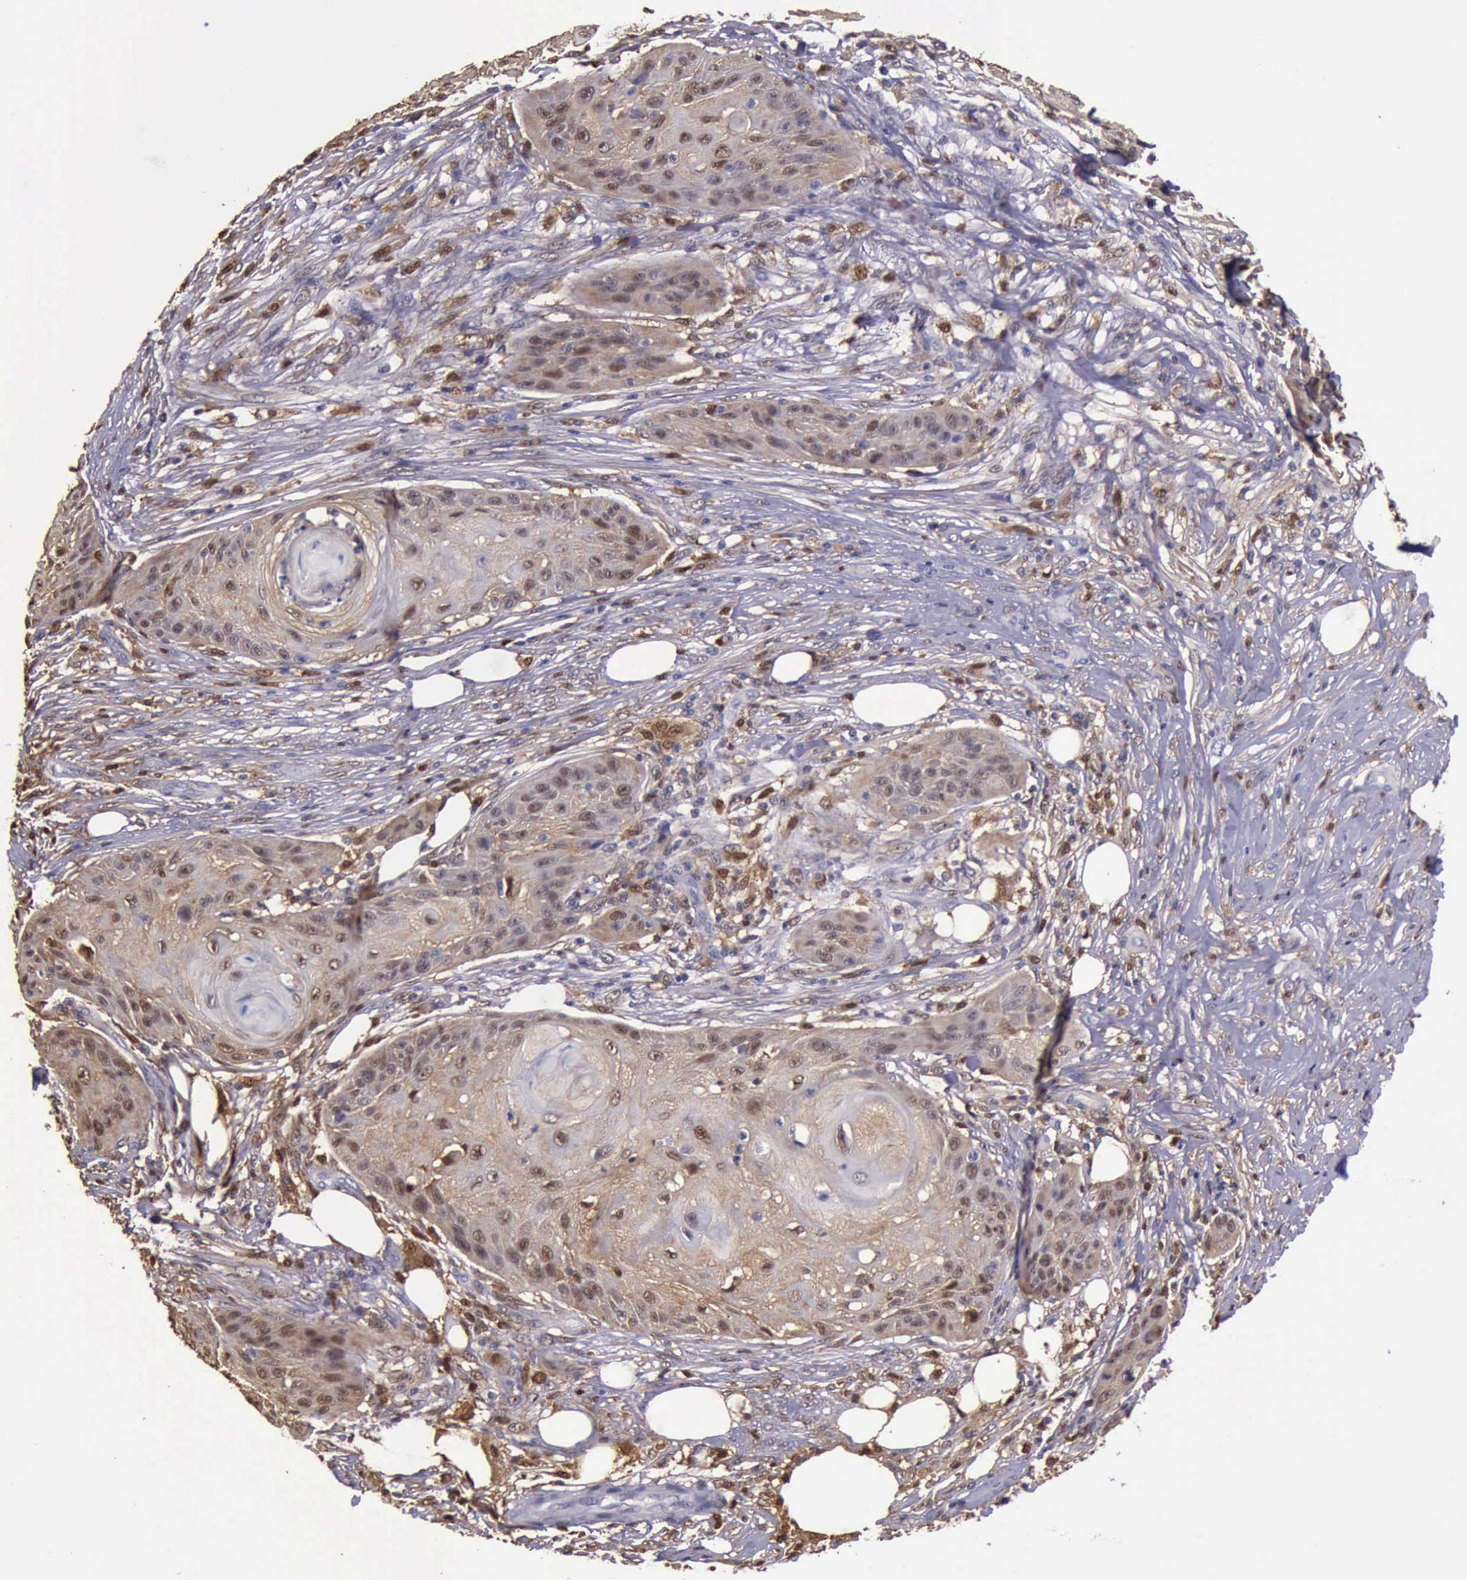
{"staining": {"intensity": "weak", "quantity": "<25%", "location": "cytoplasmic/membranous"}, "tissue": "skin cancer", "cell_type": "Tumor cells", "image_type": "cancer", "snomed": [{"axis": "morphology", "description": "Squamous cell carcinoma, NOS"}, {"axis": "topography", "description": "Skin"}], "caption": "The photomicrograph exhibits no staining of tumor cells in squamous cell carcinoma (skin).", "gene": "TYMP", "patient": {"sex": "female", "age": 88}}